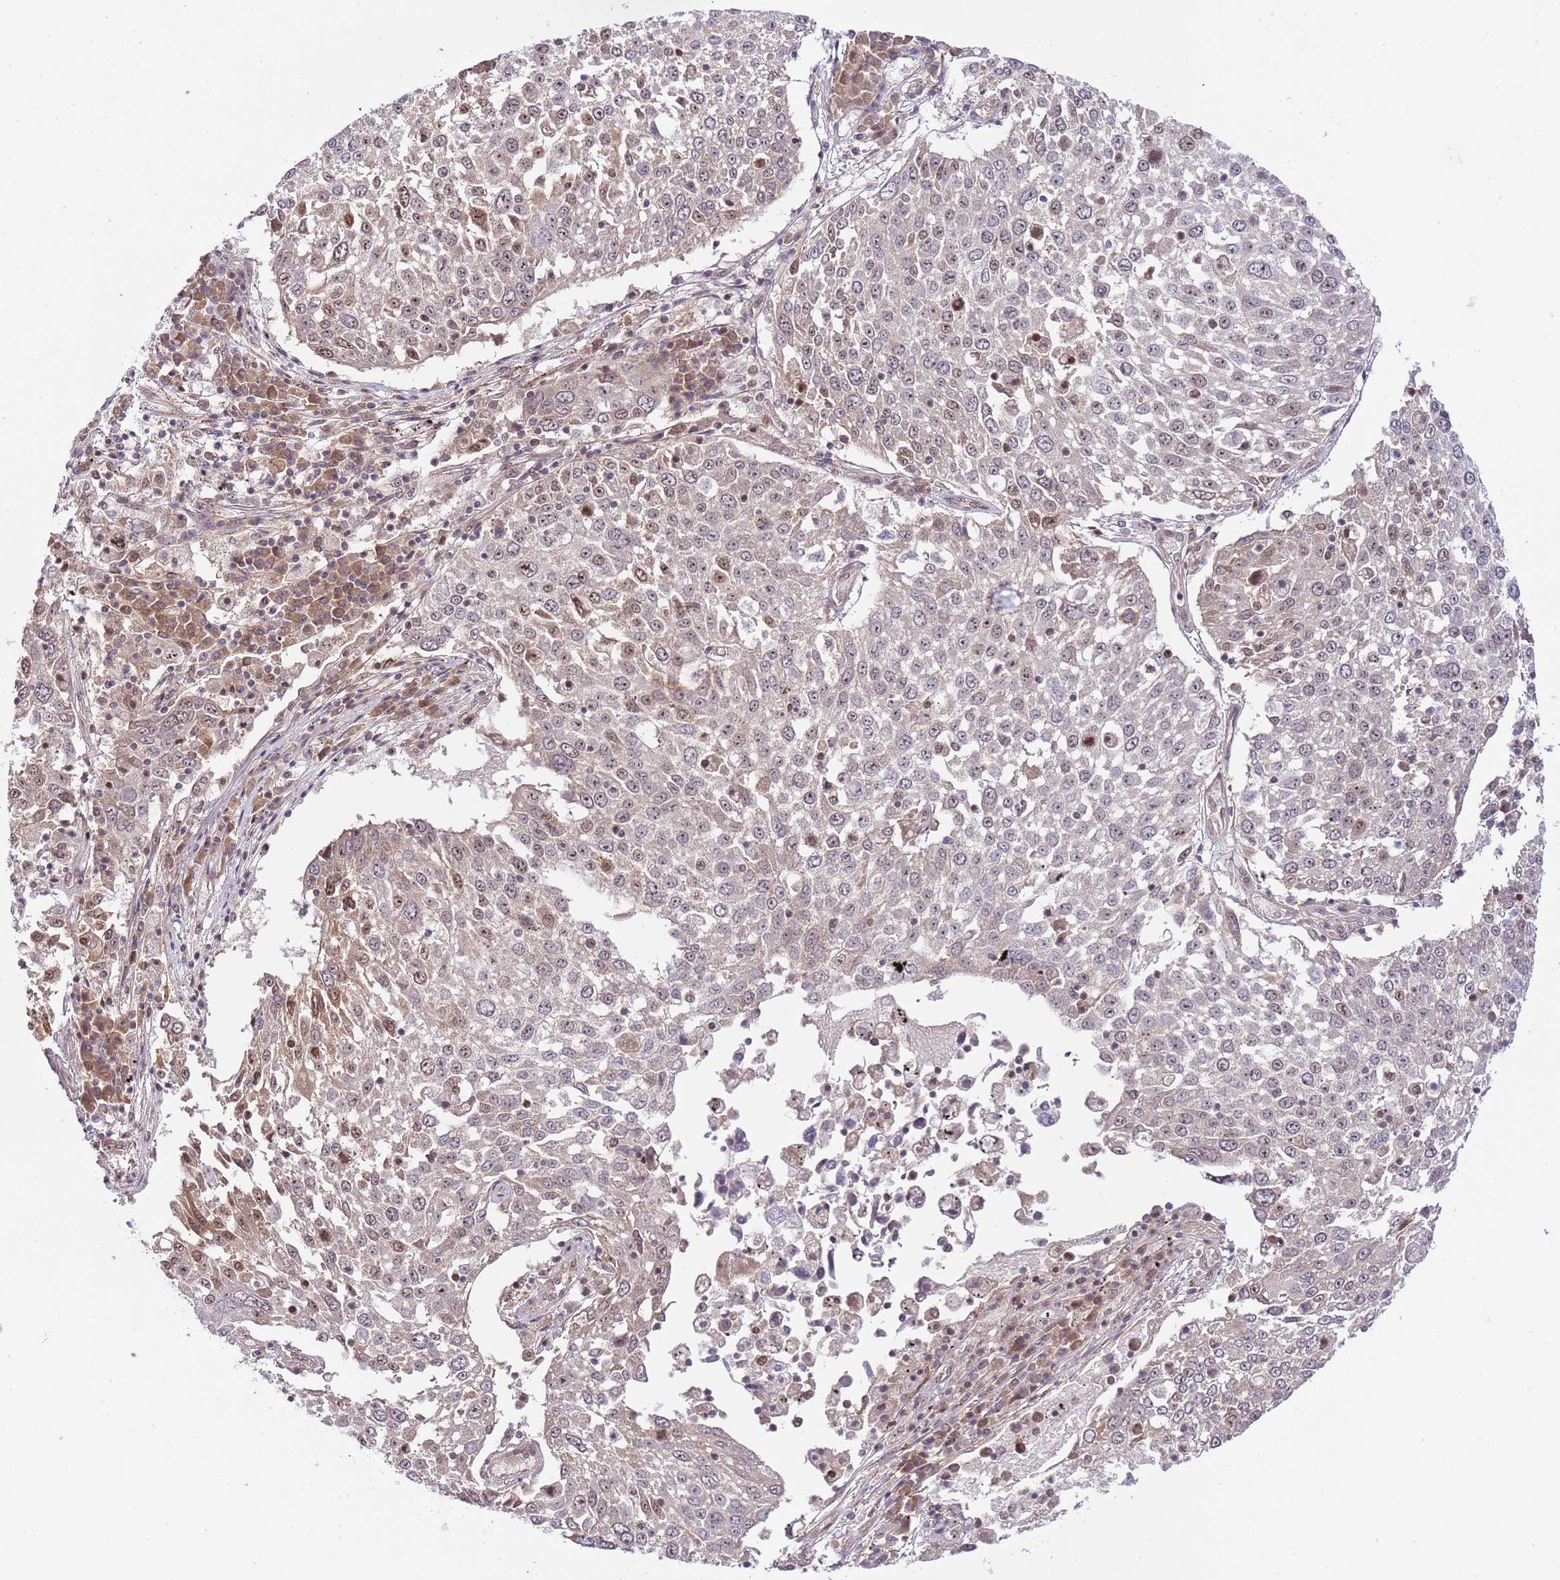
{"staining": {"intensity": "moderate", "quantity": "25%-75%", "location": "nuclear"}, "tissue": "lung cancer", "cell_type": "Tumor cells", "image_type": "cancer", "snomed": [{"axis": "morphology", "description": "Squamous cell carcinoma, NOS"}, {"axis": "topography", "description": "Lung"}], "caption": "An image showing moderate nuclear expression in about 25%-75% of tumor cells in lung squamous cell carcinoma, as visualized by brown immunohistochemical staining.", "gene": "CHD1", "patient": {"sex": "male", "age": 65}}